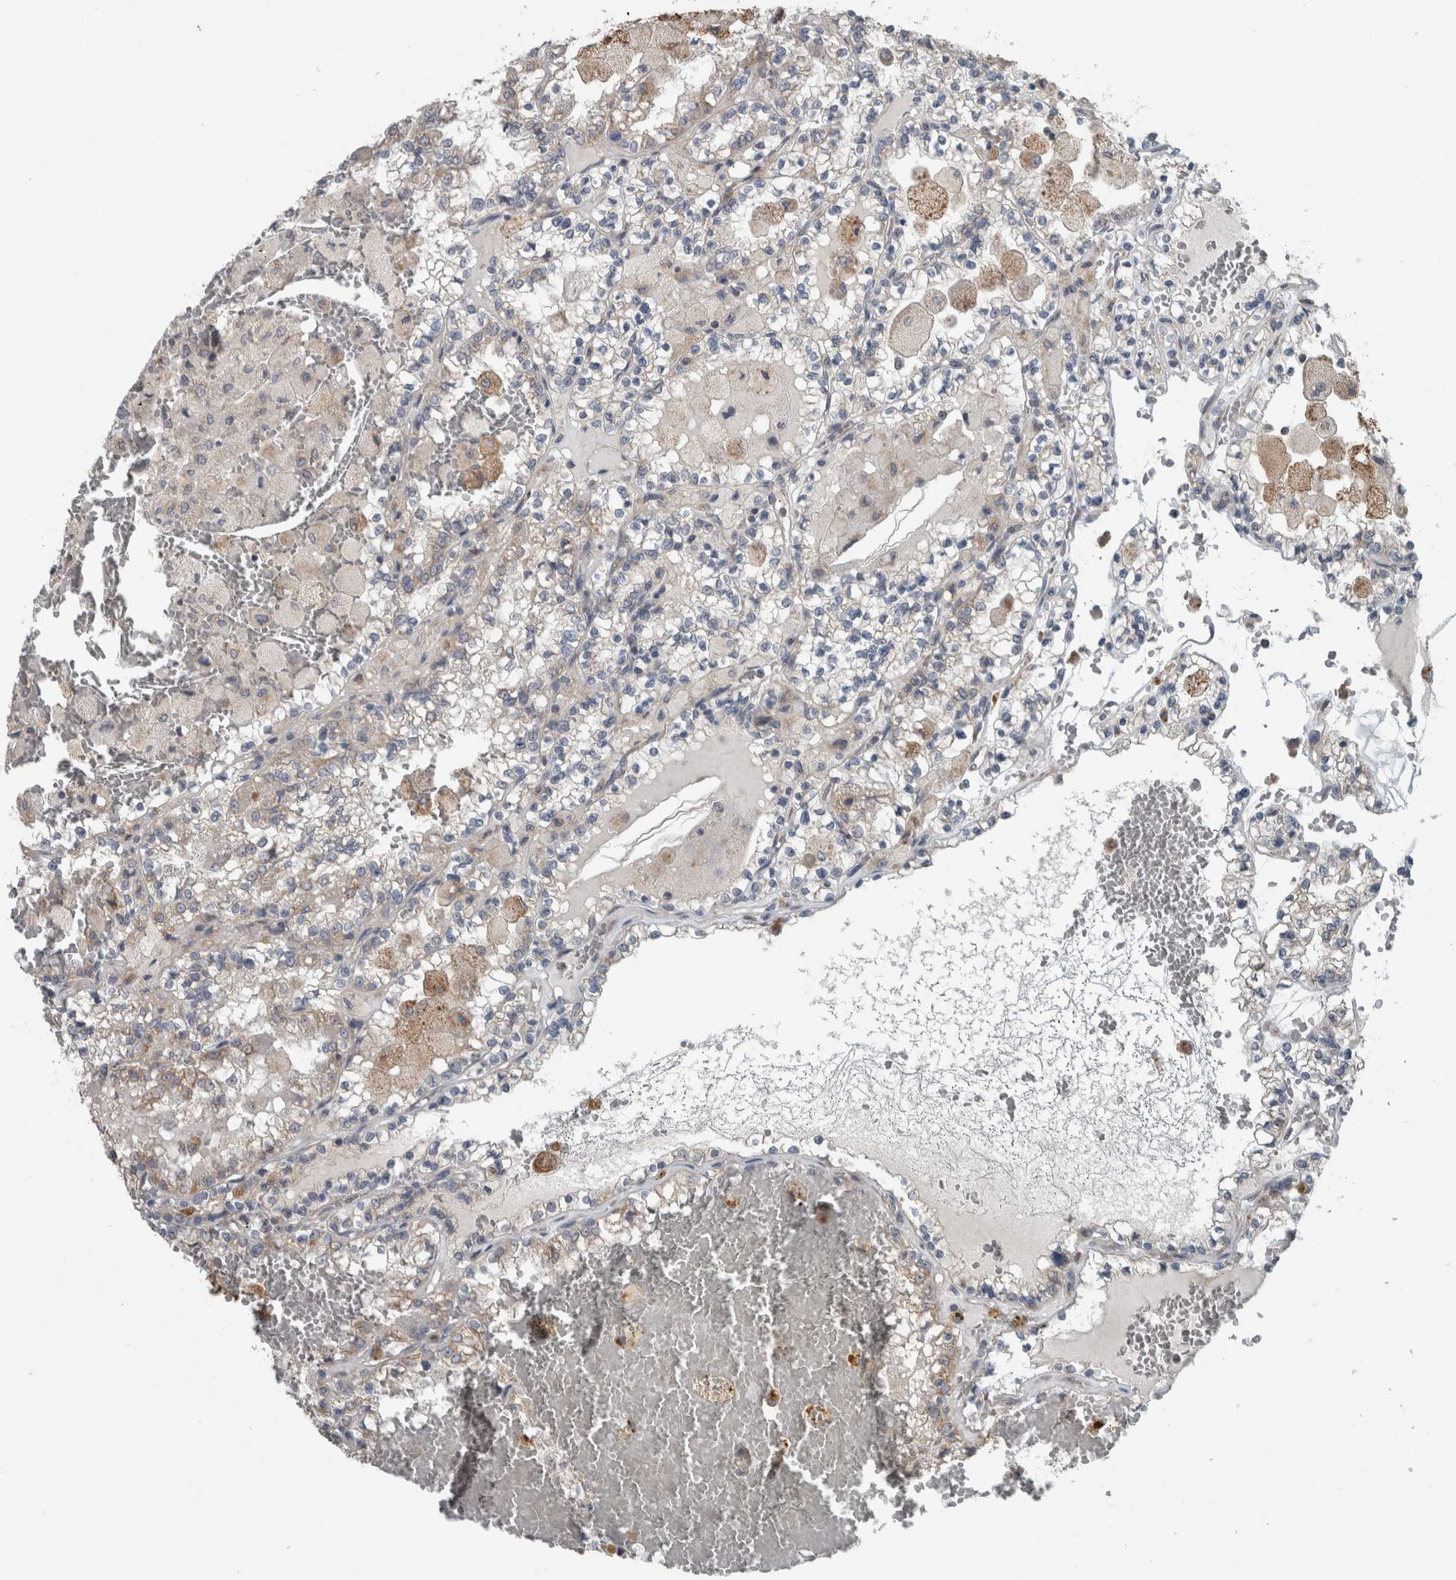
{"staining": {"intensity": "negative", "quantity": "none", "location": "none"}, "tissue": "renal cancer", "cell_type": "Tumor cells", "image_type": "cancer", "snomed": [{"axis": "morphology", "description": "Adenocarcinoma, NOS"}, {"axis": "topography", "description": "Kidney"}], "caption": "IHC photomicrograph of renal adenocarcinoma stained for a protein (brown), which displays no staining in tumor cells.", "gene": "ARMC1", "patient": {"sex": "female", "age": 56}}